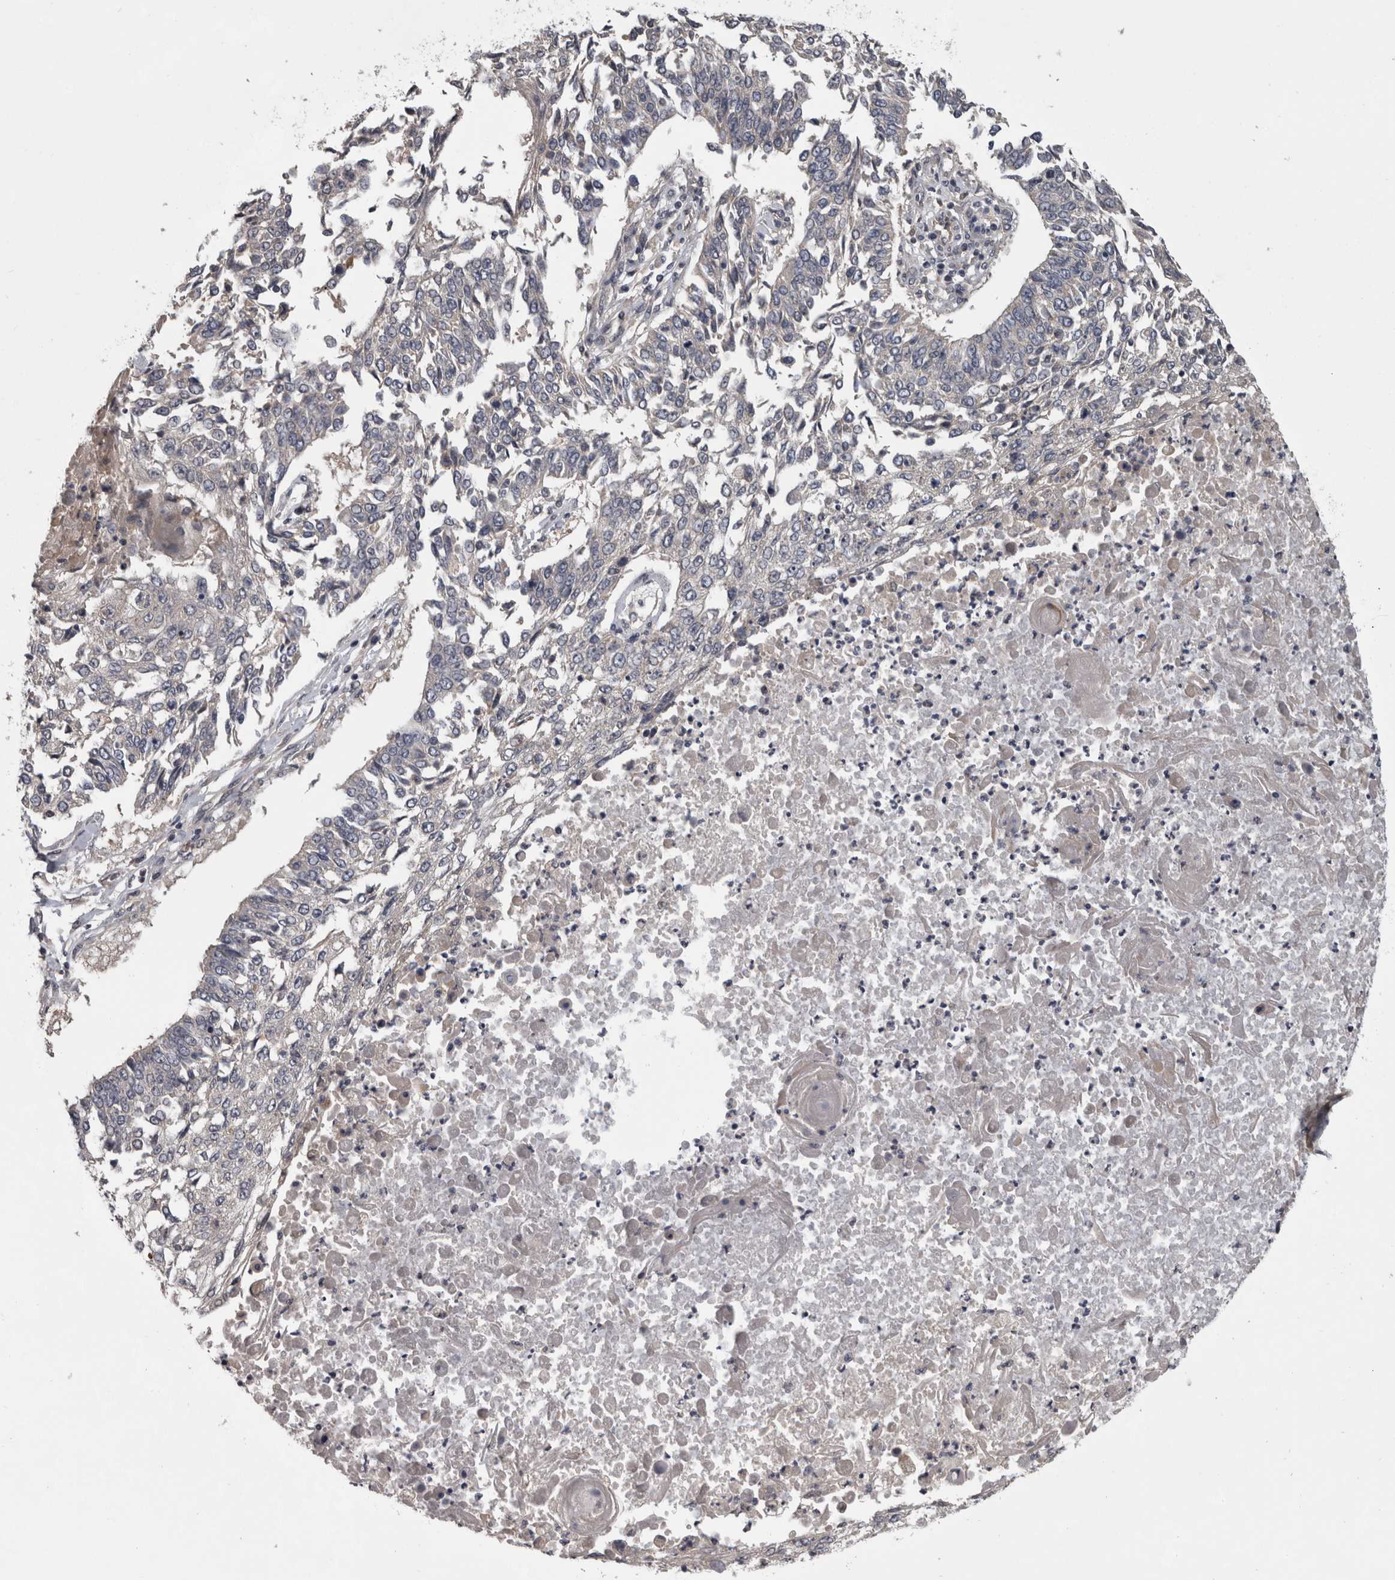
{"staining": {"intensity": "negative", "quantity": "none", "location": "none"}, "tissue": "lung cancer", "cell_type": "Tumor cells", "image_type": "cancer", "snomed": [{"axis": "morphology", "description": "Normal tissue, NOS"}, {"axis": "morphology", "description": "Squamous cell carcinoma, NOS"}, {"axis": "topography", "description": "Cartilage tissue"}, {"axis": "topography", "description": "Bronchus"}, {"axis": "topography", "description": "Lung"}, {"axis": "topography", "description": "Peripheral nerve tissue"}], "caption": "Tumor cells are negative for brown protein staining in lung cancer. The staining is performed using DAB (3,3'-diaminobenzidine) brown chromogen with nuclei counter-stained in using hematoxylin.", "gene": "APRT", "patient": {"sex": "female", "age": 49}}